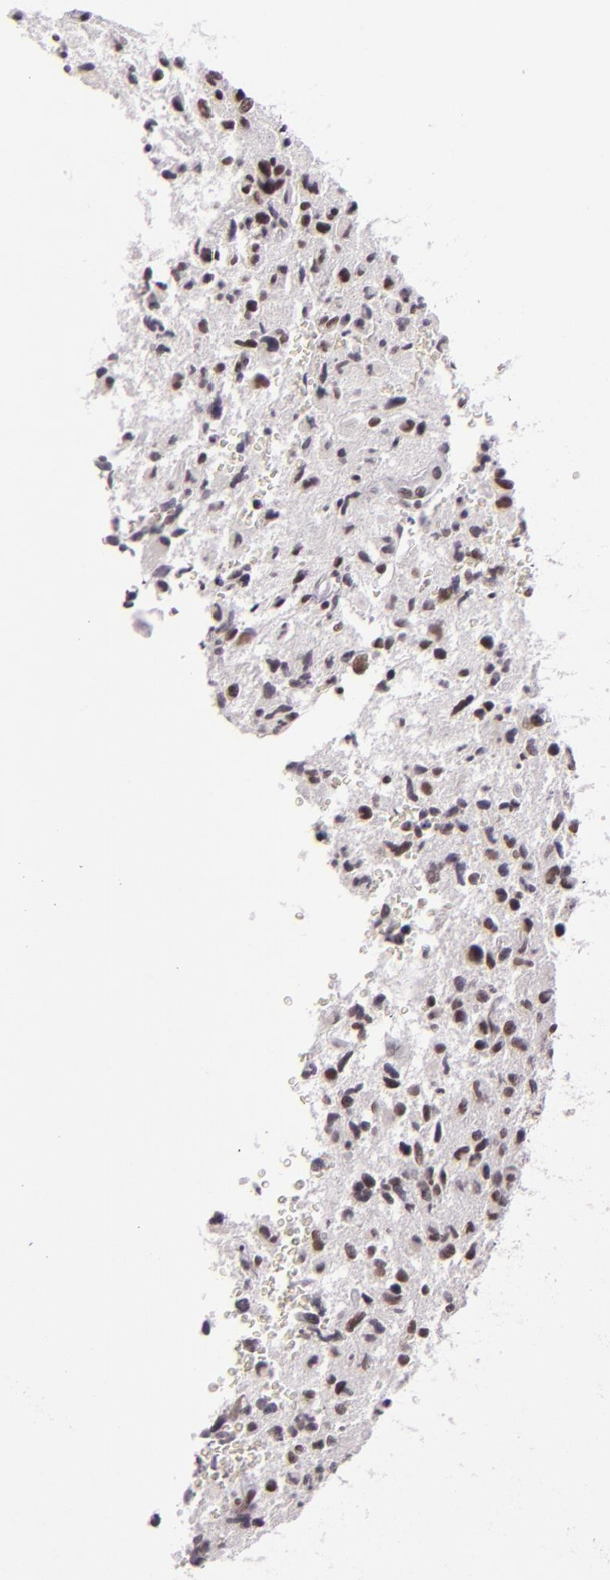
{"staining": {"intensity": "moderate", "quantity": "25%-75%", "location": "nuclear"}, "tissue": "glioma", "cell_type": "Tumor cells", "image_type": "cancer", "snomed": [{"axis": "morphology", "description": "Glioma, malignant, High grade"}, {"axis": "topography", "description": "Brain"}], "caption": "IHC (DAB (3,3'-diaminobenzidine)) staining of glioma displays moderate nuclear protein positivity in approximately 25%-75% of tumor cells.", "gene": "BRD8", "patient": {"sex": "female", "age": 60}}